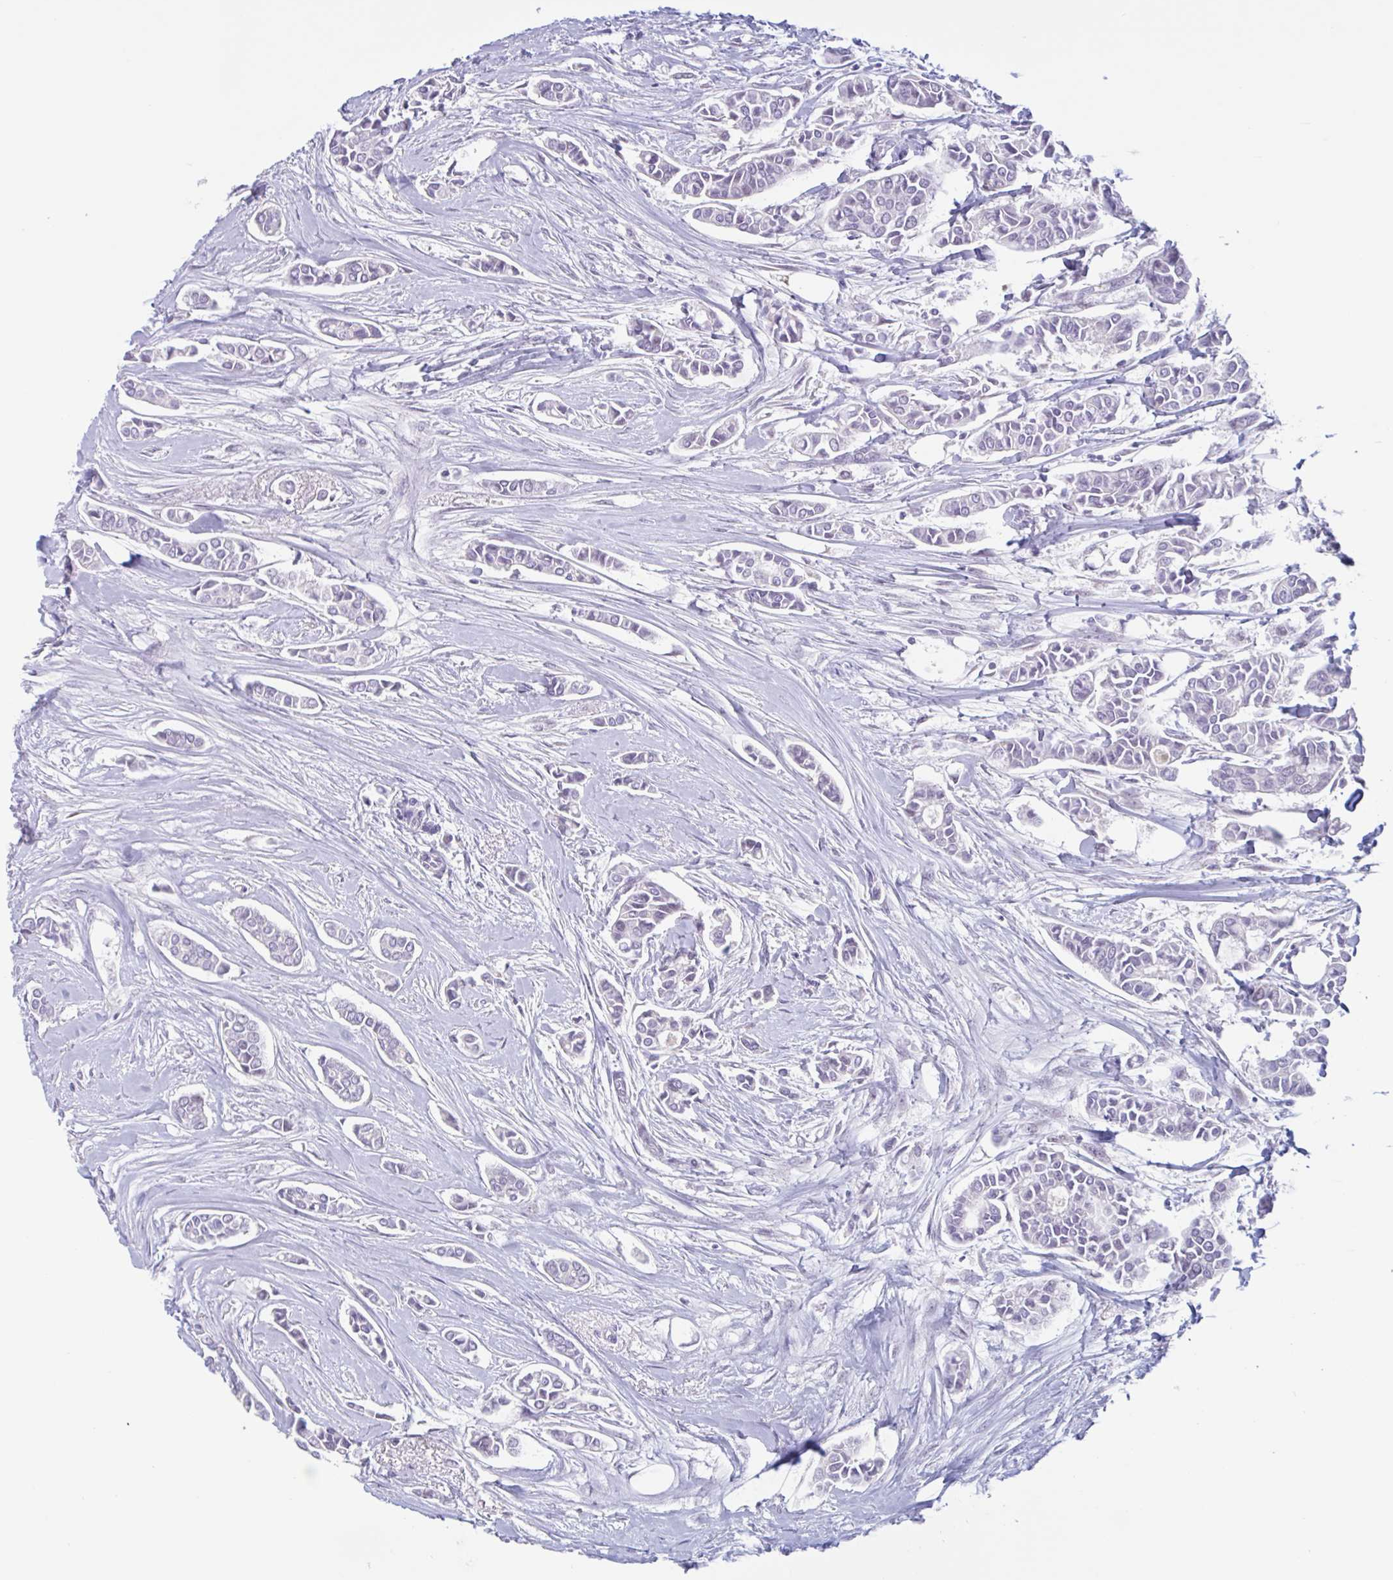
{"staining": {"intensity": "negative", "quantity": "none", "location": "none"}, "tissue": "breast cancer", "cell_type": "Tumor cells", "image_type": "cancer", "snomed": [{"axis": "morphology", "description": "Duct carcinoma"}, {"axis": "topography", "description": "Breast"}], "caption": "There is no significant expression in tumor cells of breast cancer (invasive ductal carcinoma).", "gene": "RHAG", "patient": {"sex": "female", "age": 84}}